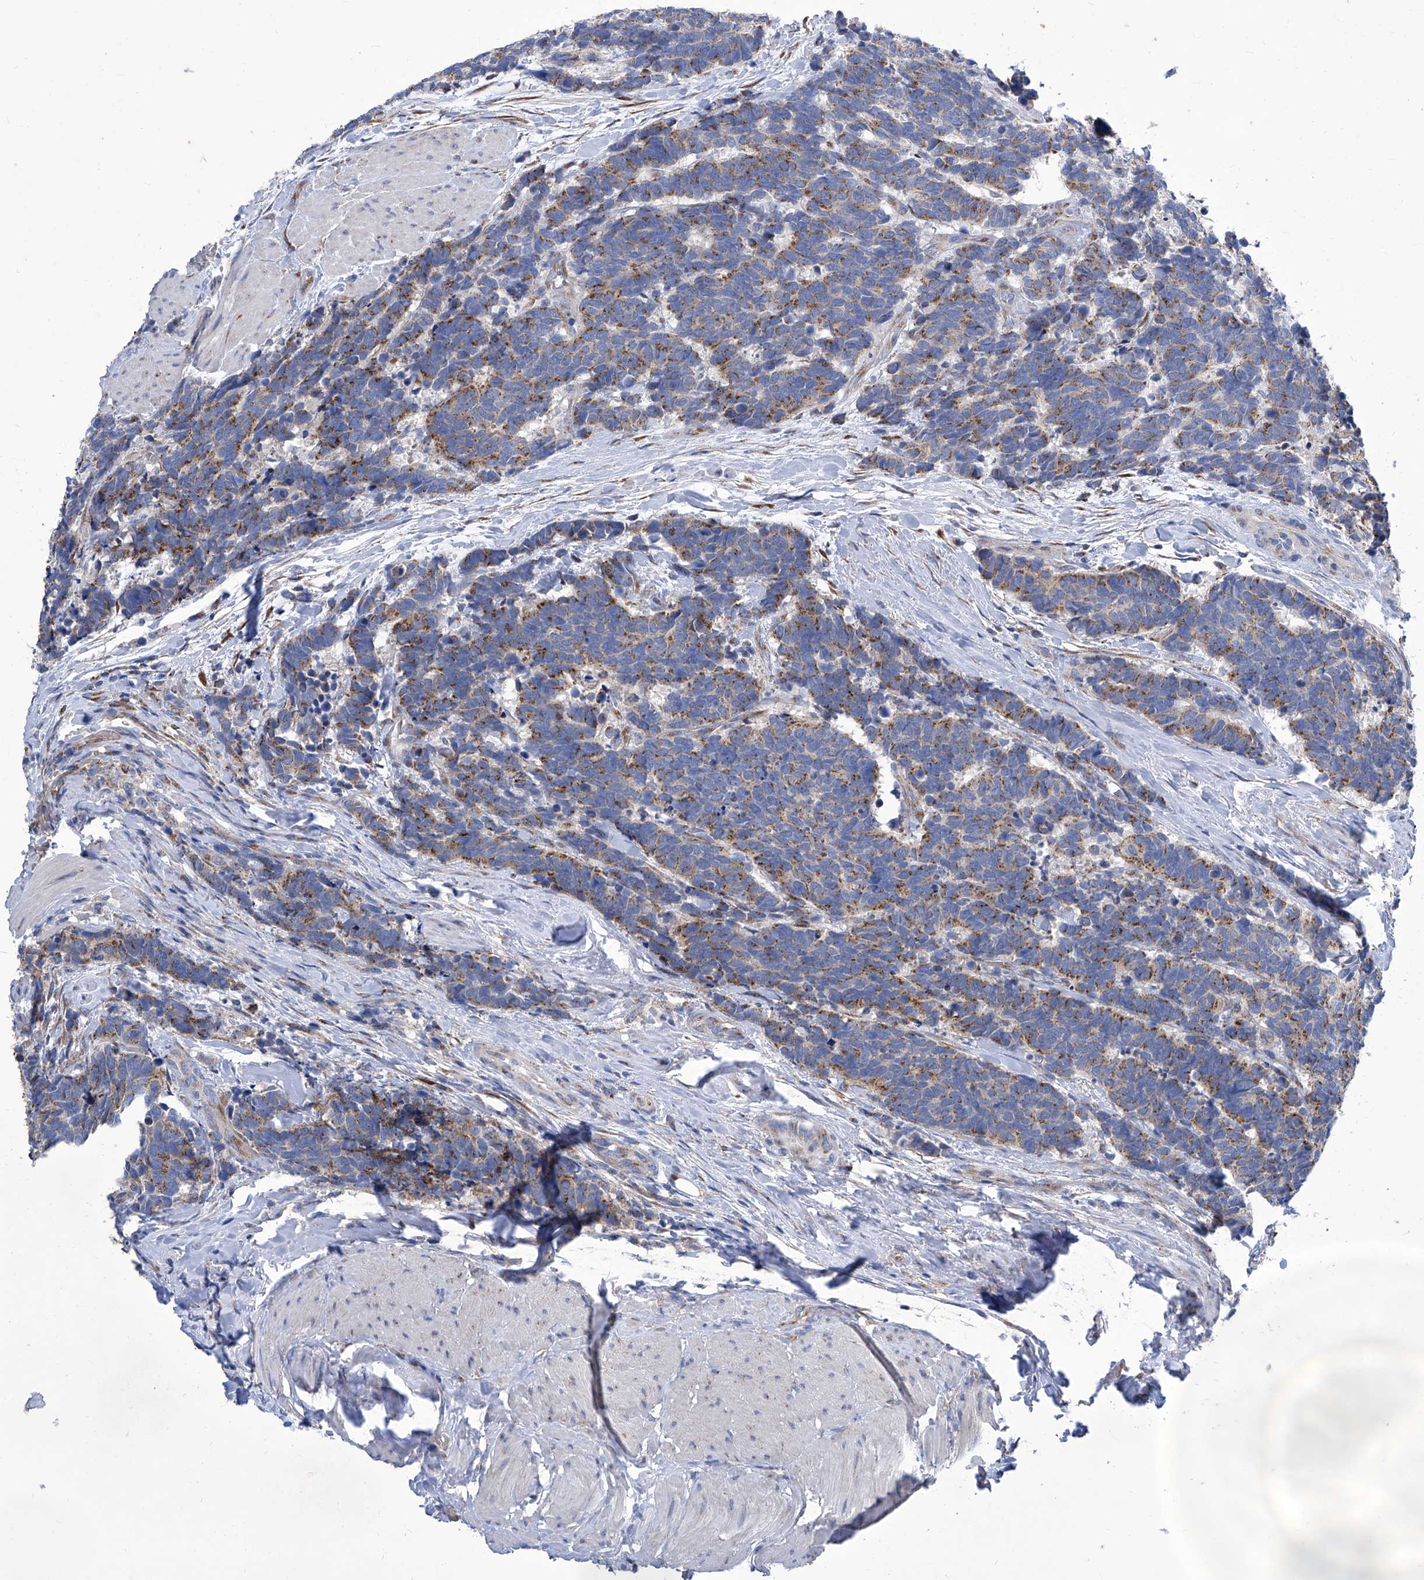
{"staining": {"intensity": "moderate", "quantity": "25%-75%", "location": "cytoplasmic/membranous"}, "tissue": "carcinoid", "cell_type": "Tumor cells", "image_type": "cancer", "snomed": [{"axis": "morphology", "description": "Carcinoma, NOS"}, {"axis": "morphology", "description": "Carcinoid, malignant, NOS"}, {"axis": "topography", "description": "Urinary bladder"}], "caption": "A photomicrograph of carcinoid stained for a protein shows moderate cytoplasmic/membranous brown staining in tumor cells. (DAB (3,3'-diaminobenzidine) IHC, brown staining for protein, blue staining for nuclei).", "gene": "TJAP1", "patient": {"sex": "male", "age": 57}}